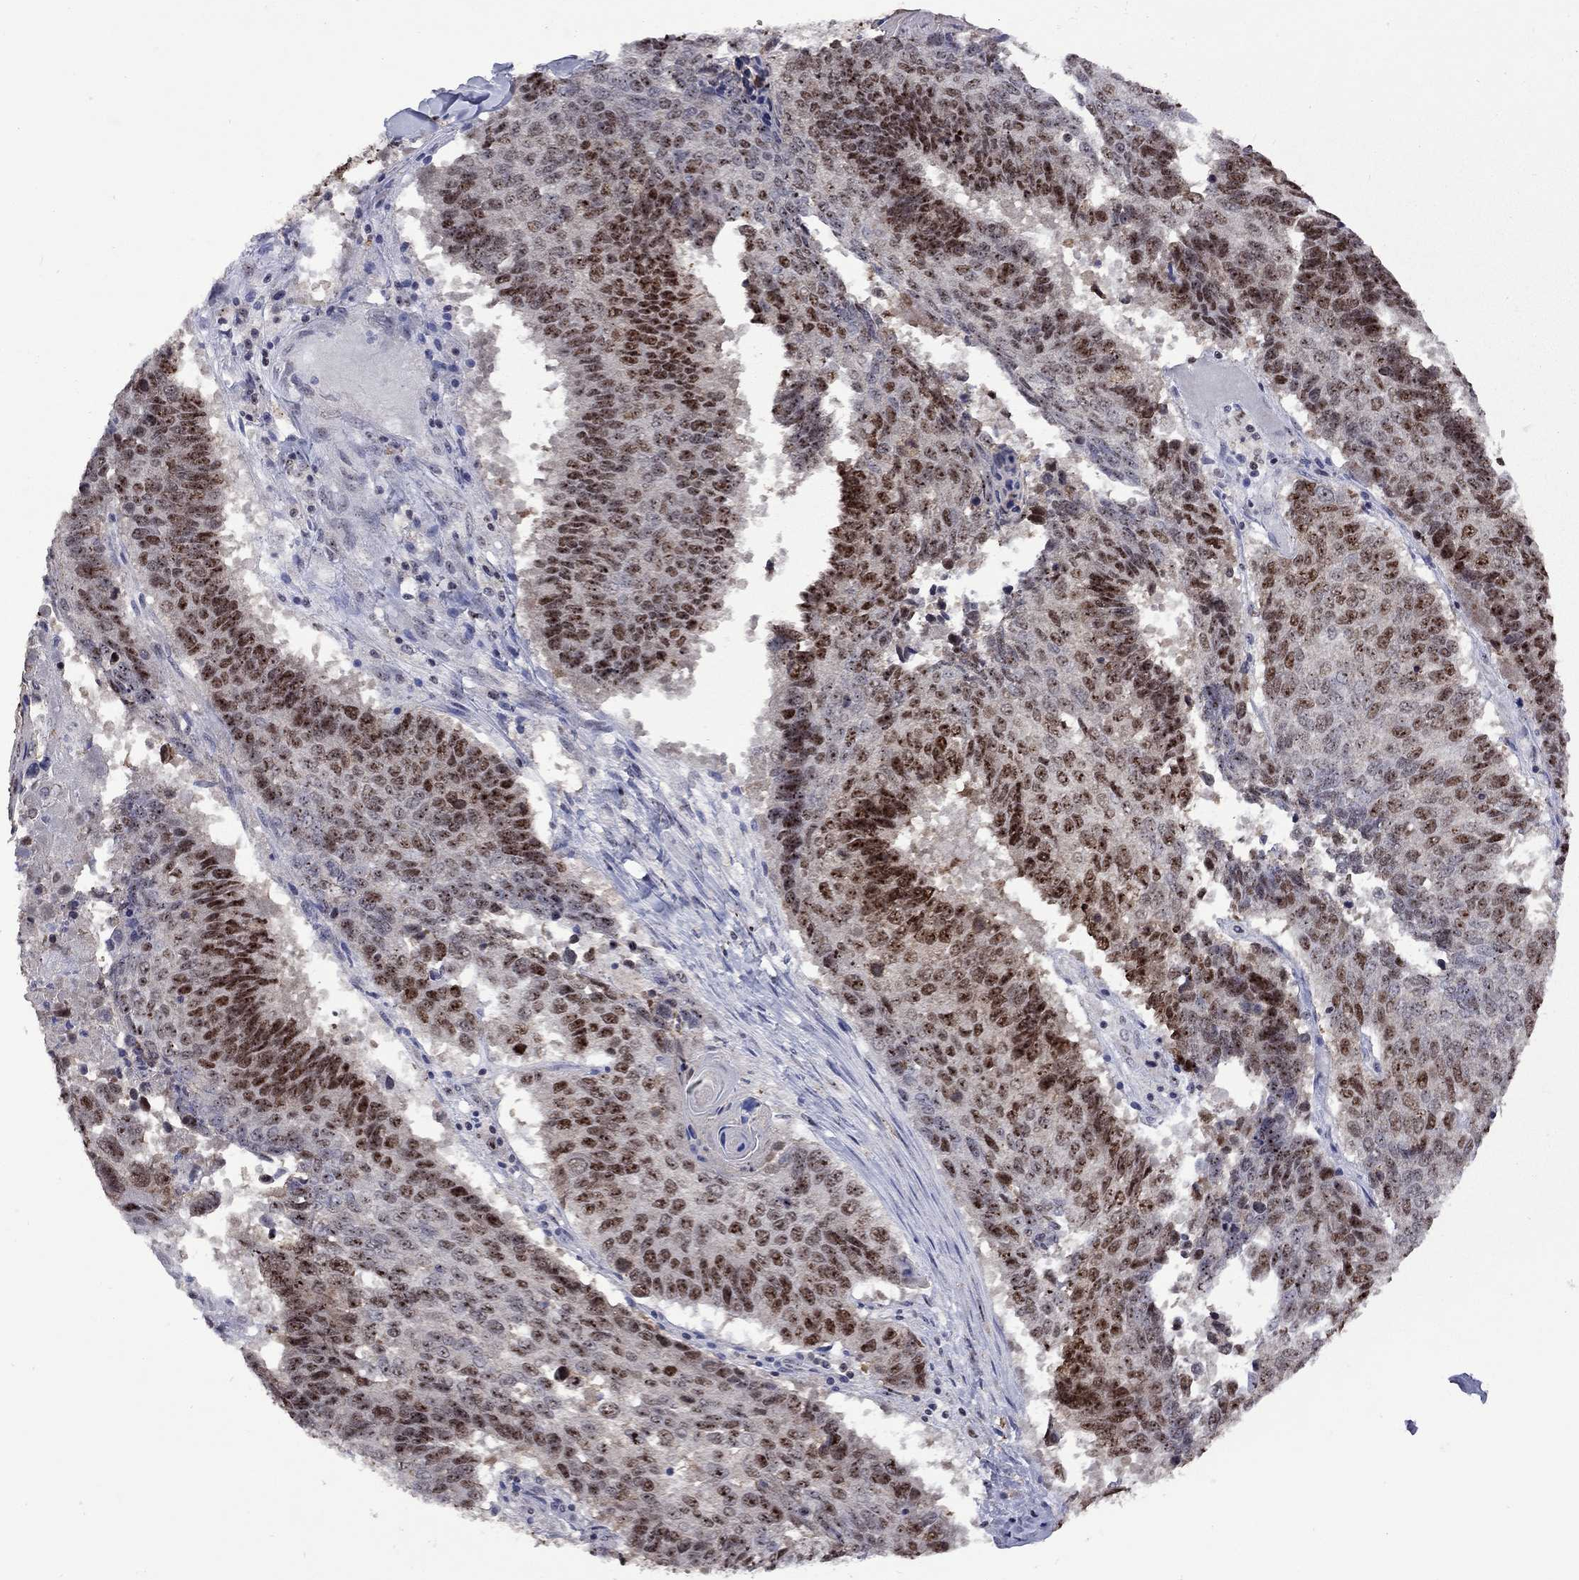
{"staining": {"intensity": "strong", "quantity": "25%-75%", "location": "nuclear"}, "tissue": "lung cancer", "cell_type": "Tumor cells", "image_type": "cancer", "snomed": [{"axis": "morphology", "description": "Squamous cell carcinoma, NOS"}, {"axis": "topography", "description": "Lung"}], "caption": "Approximately 25%-75% of tumor cells in squamous cell carcinoma (lung) show strong nuclear protein positivity as visualized by brown immunohistochemical staining.", "gene": "SPOUT1", "patient": {"sex": "male", "age": 73}}